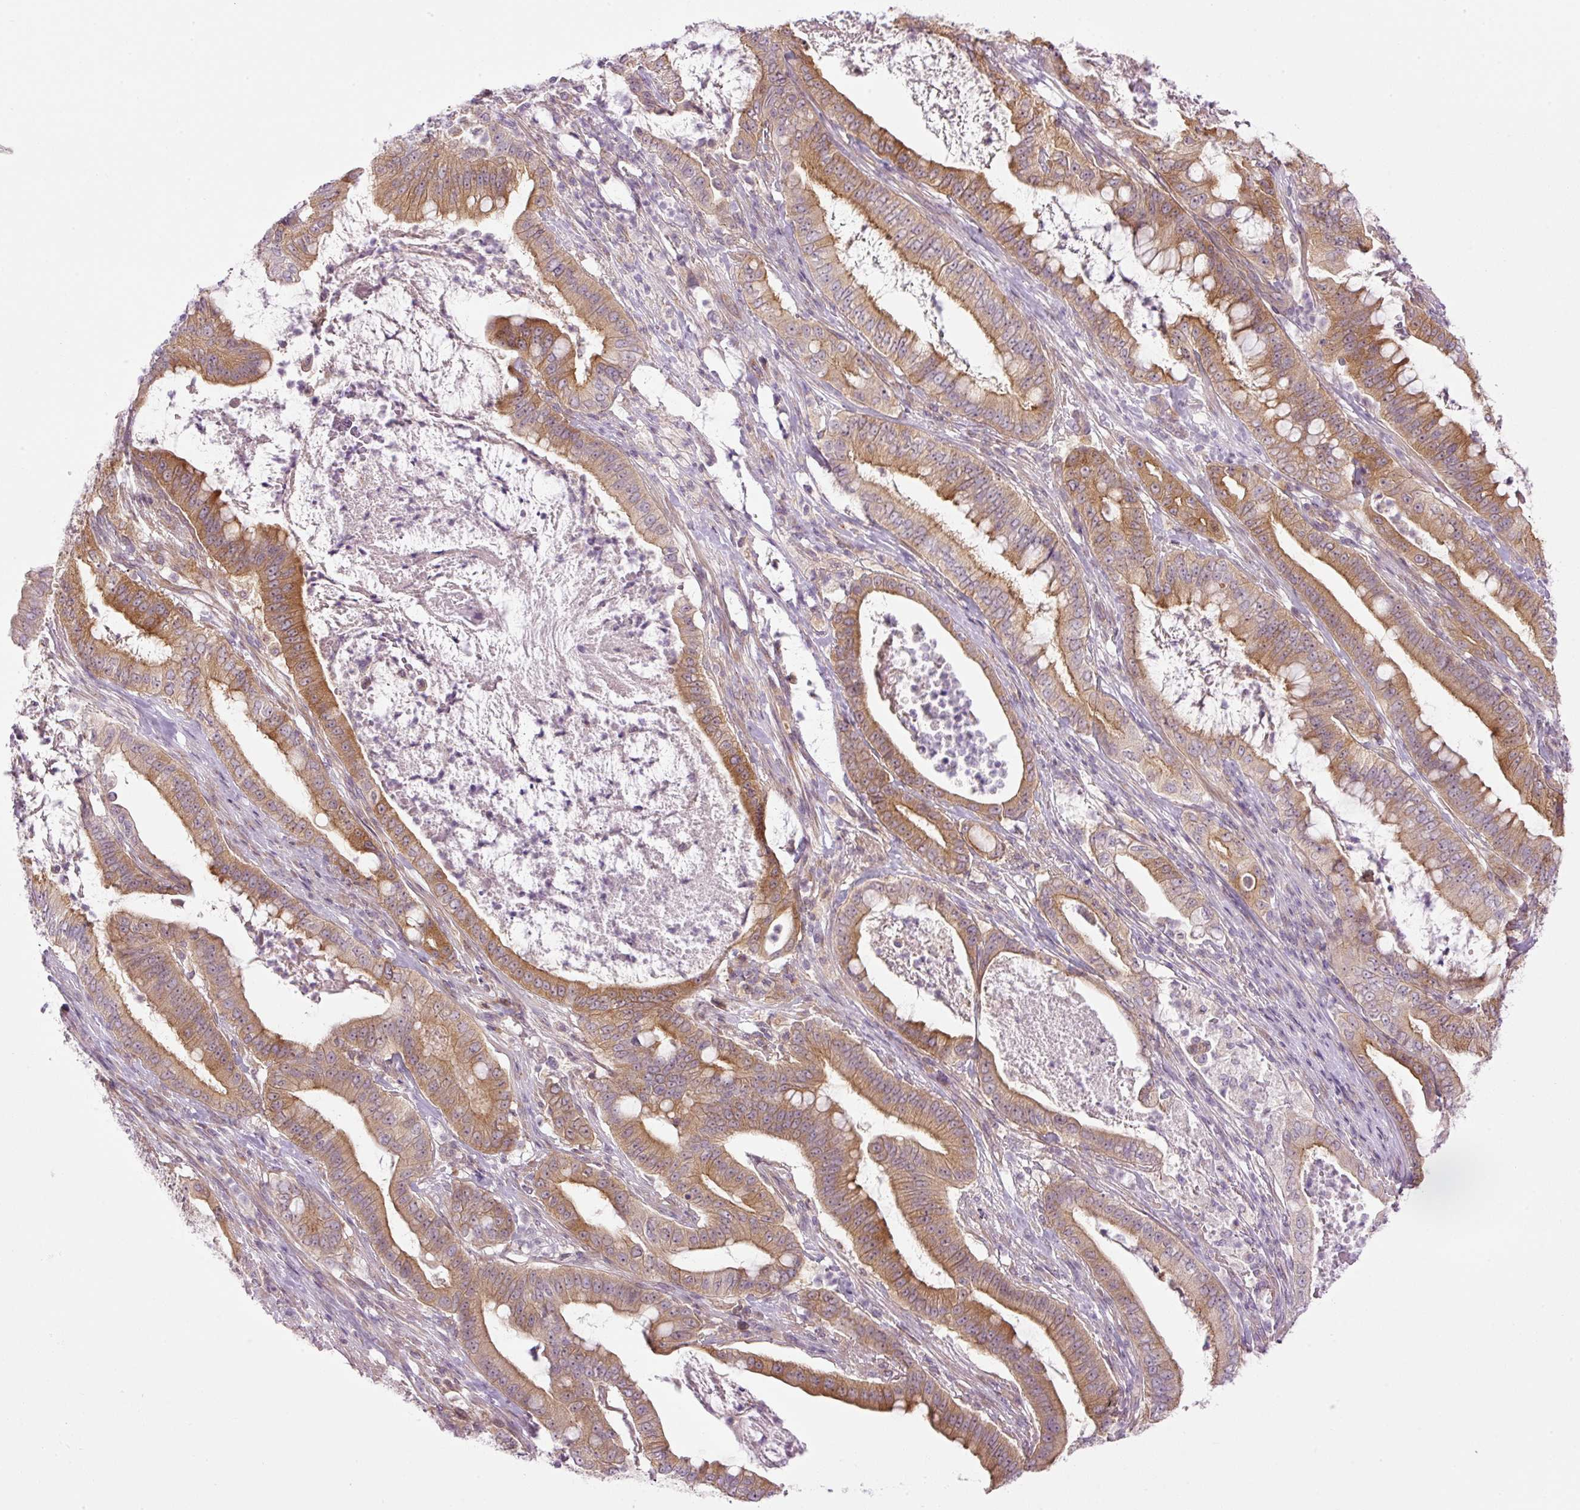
{"staining": {"intensity": "moderate", "quantity": ">75%", "location": "cytoplasmic/membranous"}, "tissue": "pancreatic cancer", "cell_type": "Tumor cells", "image_type": "cancer", "snomed": [{"axis": "morphology", "description": "Adenocarcinoma, NOS"}, {"axis": "topography", "description": "Pancreas"}], "caption": "DAB (3,3'-diaminobenzidine) immunohistochemical staining of human pancreatic cancer shows moderate cytoplasmic/membranous protein positivity in about >75% of tumor cells.", "gene": "MZT2B", "patient": {"sex": "male", "age": 71}}